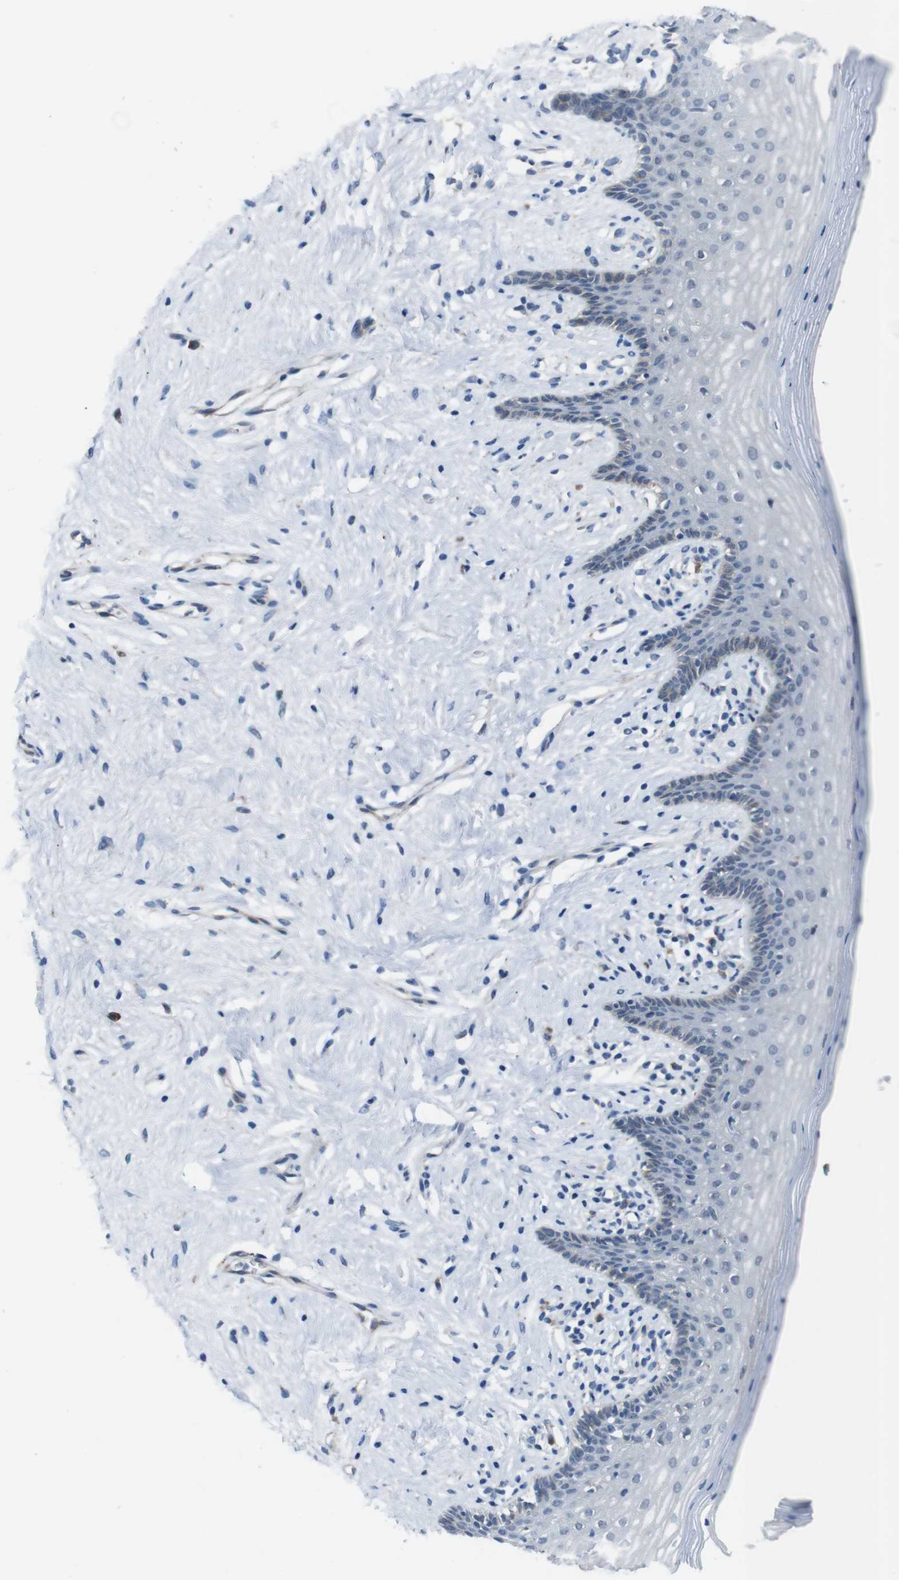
{"staining": {"intensity": "negative", "quantity": "none", "location": "none"}, "tissue": "vagina", "cell_type": "Squamous epithelial cells", "image_type": "normal", "snomed": [{"axis": "morphology", "description": "Normal tissue, NOS"}, {"axis": "topography", "description": "Vagina"}], "caption": "Immunohistochemistry of benign vagina shows no positivity in squamous epithelial cells.", "gene": "CDH22", "patient": {"sex": "female", "age": 44}}